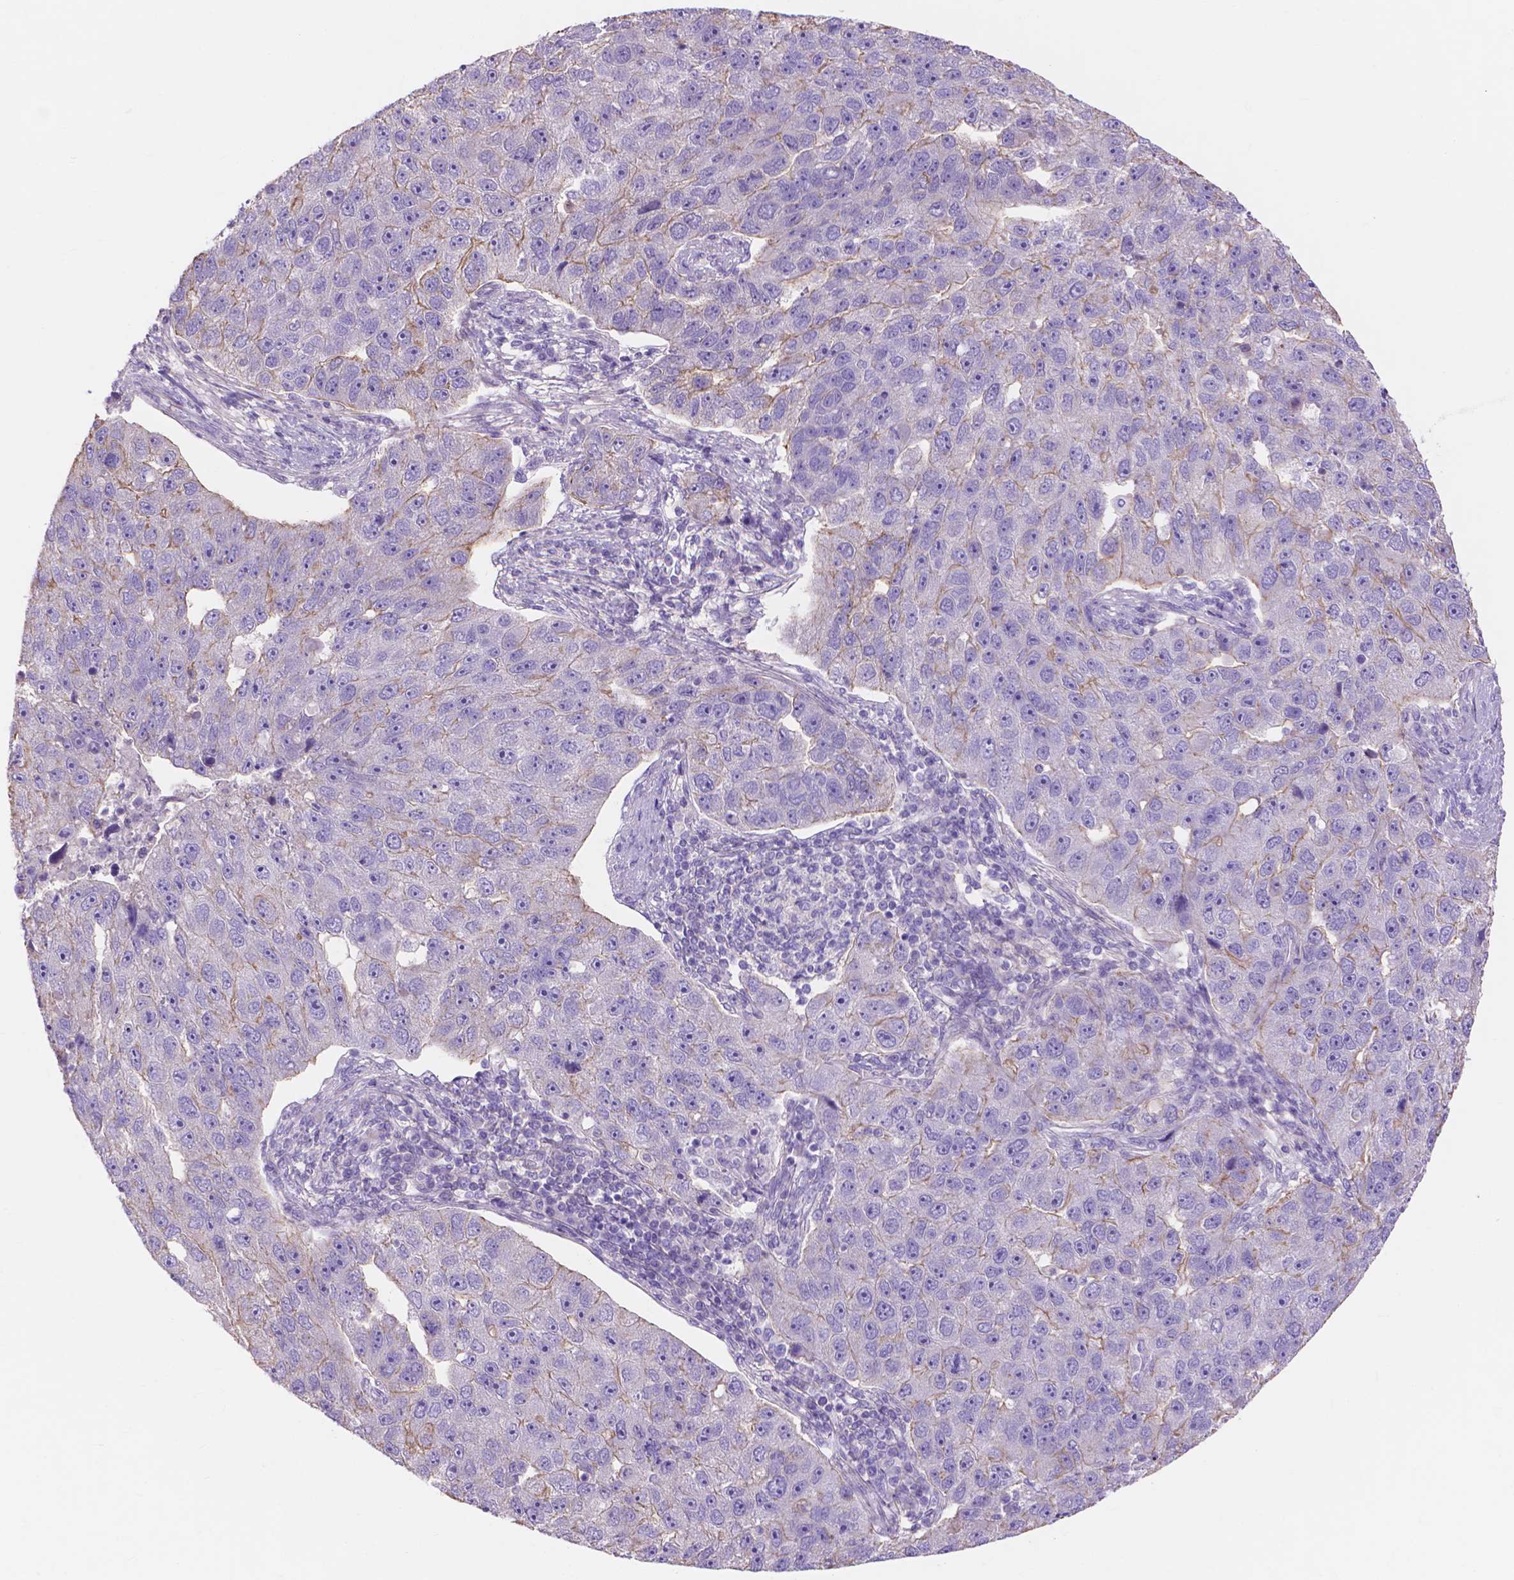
{"staining": {"intensity": "negative", "quantity": "none", "location": "none"}, "tissue": "pancreatic cancer", "cell_type": "Tumor cells", "image_type": "cancer", "snomed": [{"axis": "morphology", "description": "Adenocarcinoma, NOS"}, {"axis": "topography", "description": "Pancreas"}], "caption": "A micrograph of human pancreatic cancer is negative for staining in tumor cells. (DAB IHC, high magnification).", "gene": "MBLAC1", "patient": {"sex": "female", "age": 61}}